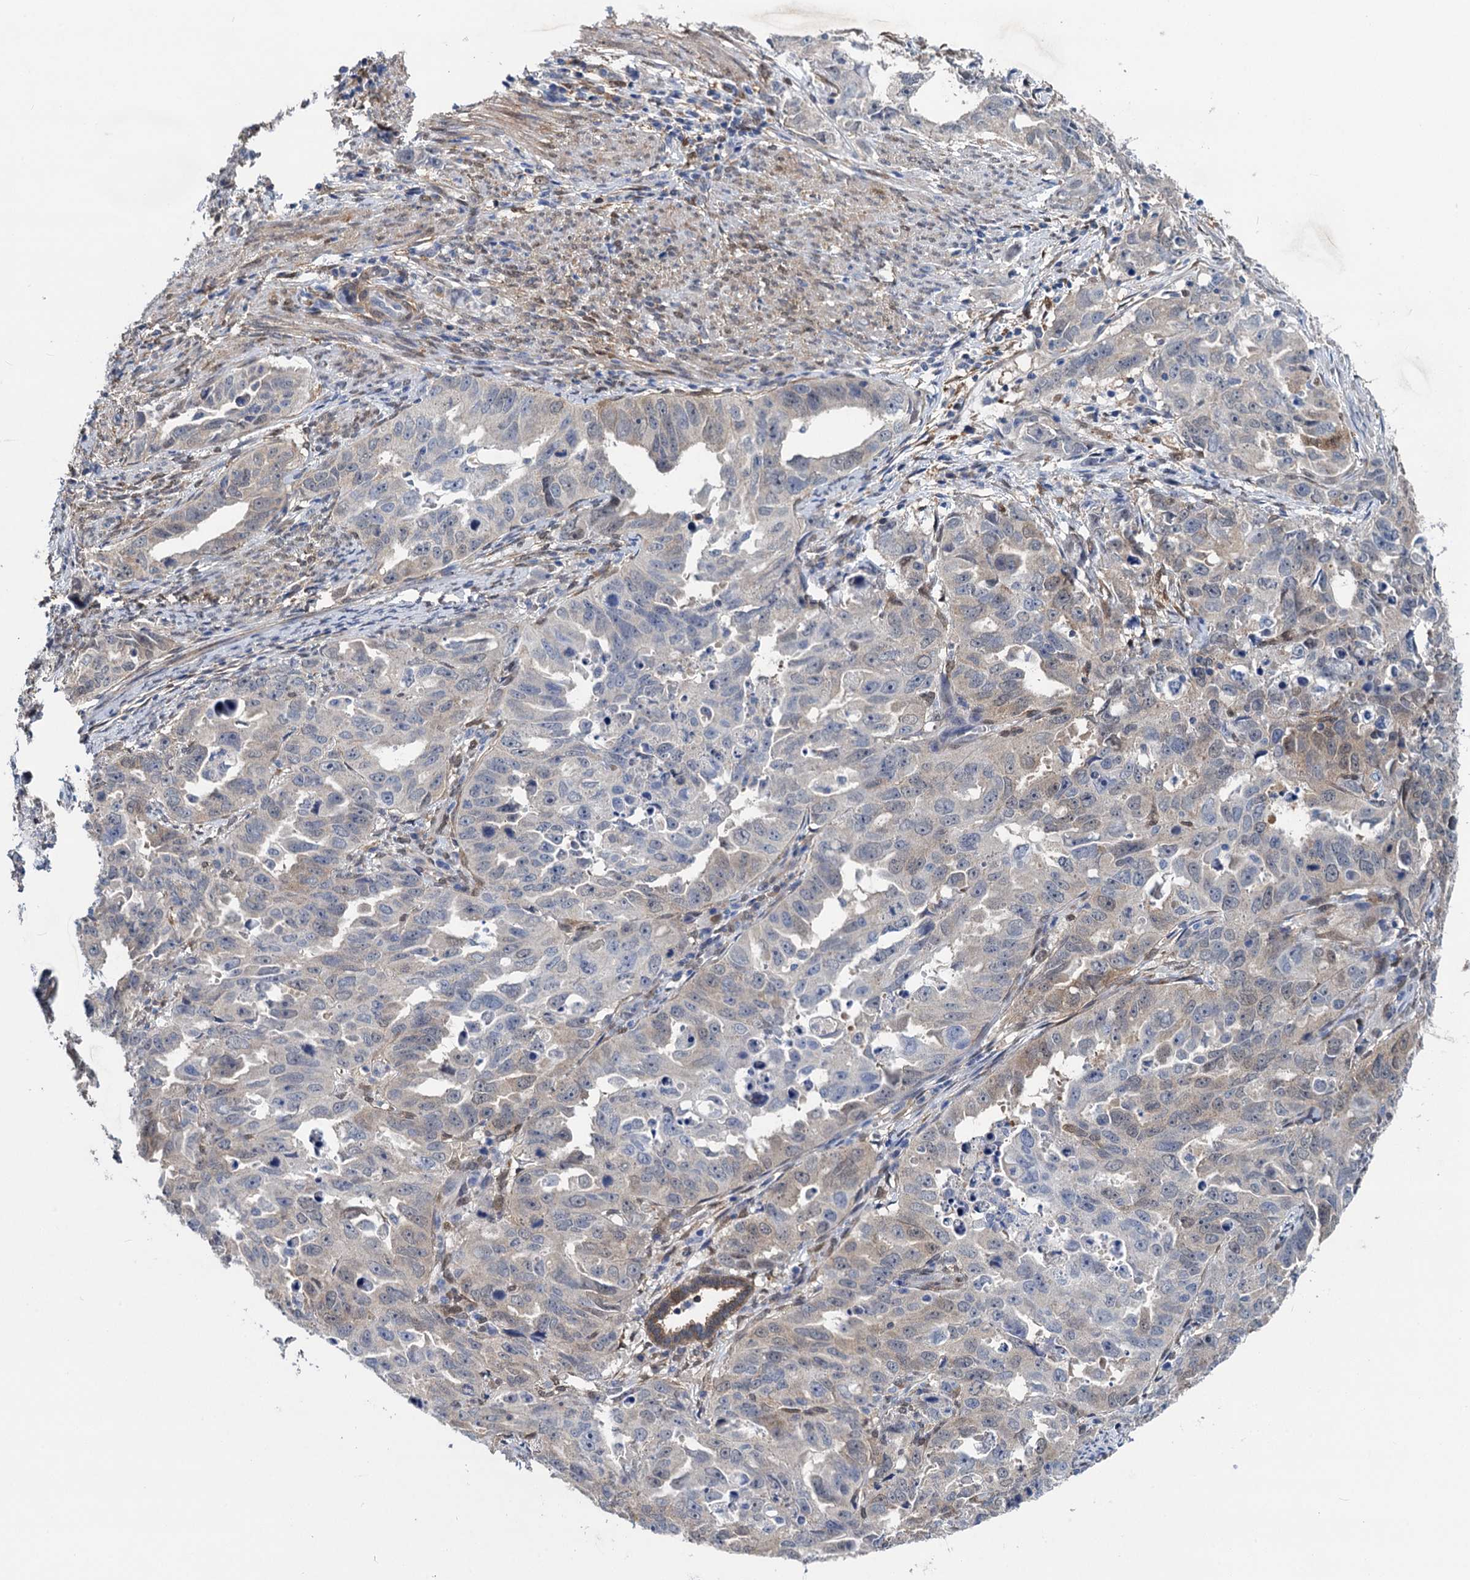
{"staining": {"intensity": "weak", "quantity": "<25%", "location": "cytoplasmic/membranous"}, "tissue": "endometrial cancer", "cell_type": "Tumor cells", "image_type": "cancer", "snomed": [{"axis": "morphology", "description": "Adenocarcinoma, NOS"}, {"axis": "topography", "description": "Endometrium"}], "caption": "This is a image of immunohistochemistry staining of endometrial adenocarcinoma, which shows no expression in tumor cells.", "gene": "GSTM3", "patient": {"sex": "female", "age": 65}}